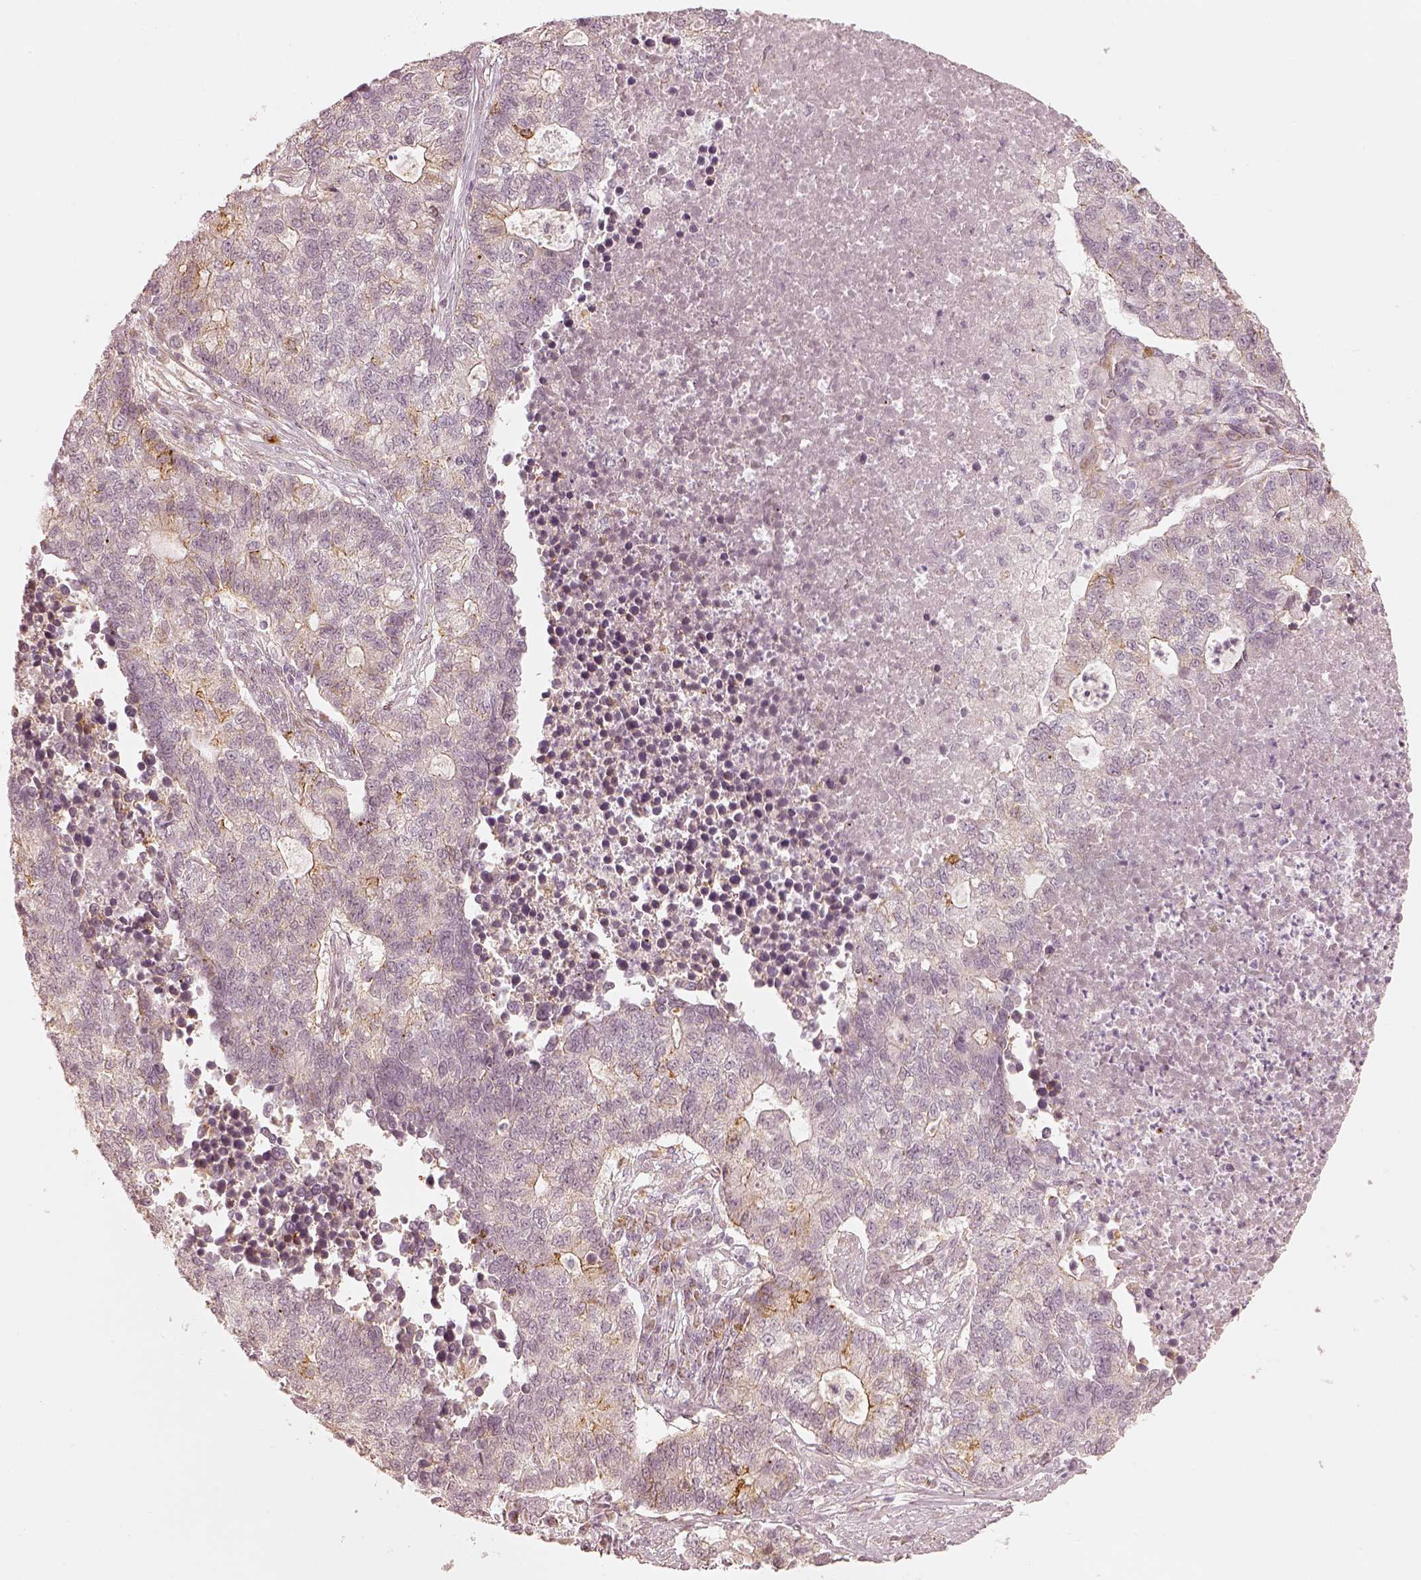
{"staining": {"intensity": "weak", "quantity": "<25%", "location": "cytoplasmic/membranous"}, "tissue": "lung cancer", "cell_type": "Tumor cells", "image_type": "cancer", "snomed": [{"axis": "morphology", "description": "Adenocarcinoma, NOS"}, {"axis": "topography", "description": "Lung"}], "caption": "Tumor cells show no significant protein staining in lung cancer. (Brightfield microscopy of DAB (3,3'-diaminobenzidine) immunohistochemistry (IHC) at high magnification).", "gene": "GORASP2", "patient": {"sex": "male", "age": 57}}